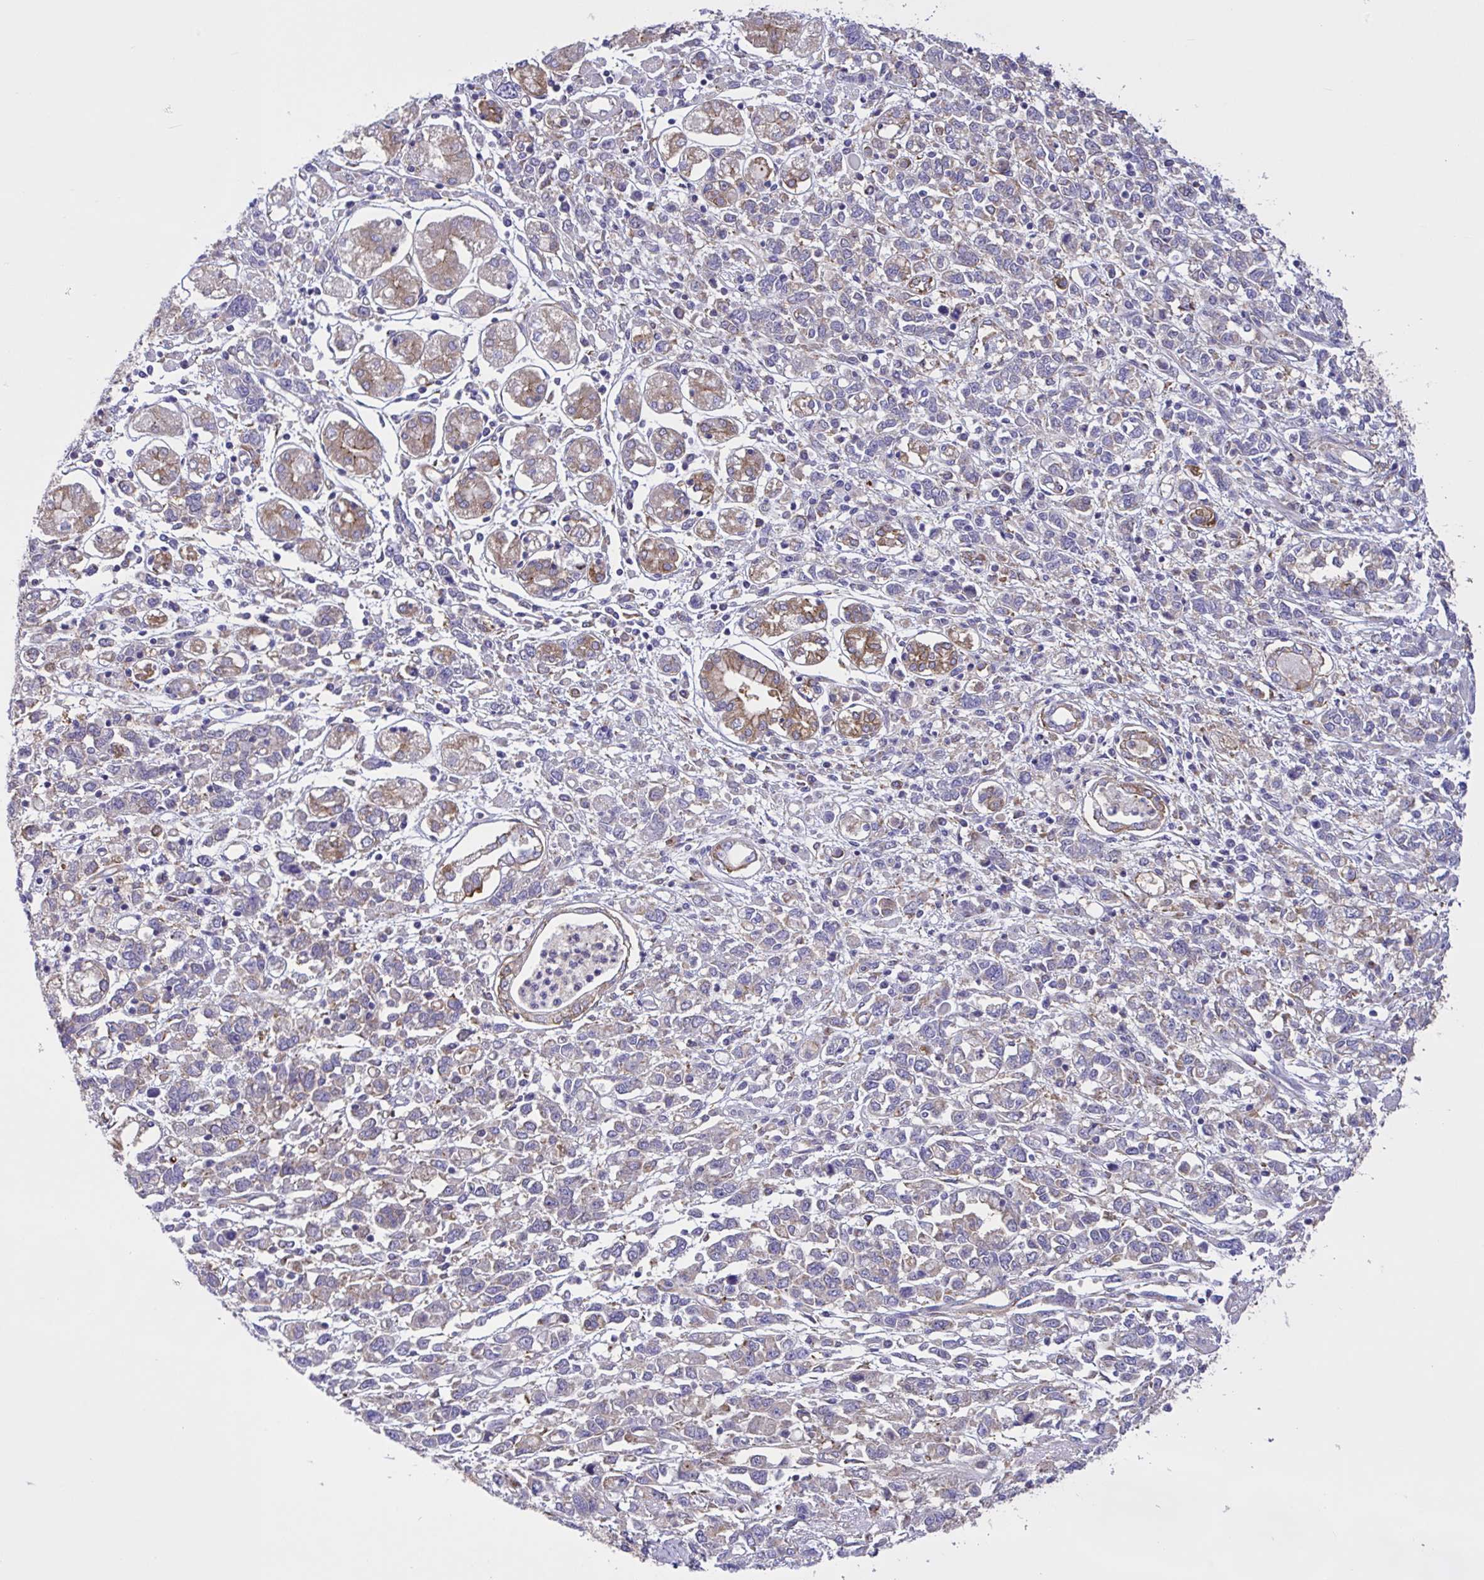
{"staining": {"intensity": "moderate", "quantity": "<25%", "location": "cytoplasmic/membranous"}, "tissue": "stomach cancer", "cell_type": "Tumor cells", "image_type": "cancer", "snomed": [{"axis": "morphology", "description": "Adenocarcinoma, NOS"}, {"axis": "topography", "description": "Stomach"}], "caption": "This micrograph reveals immunohistochemistry staining of adenocarcinoma (stomach), with low moderate cytoplasmic/membranous staining in approximately <25% of tumor cells.", "gene": "OR51M1", "patient": {"sex": "female", "age": 76}}